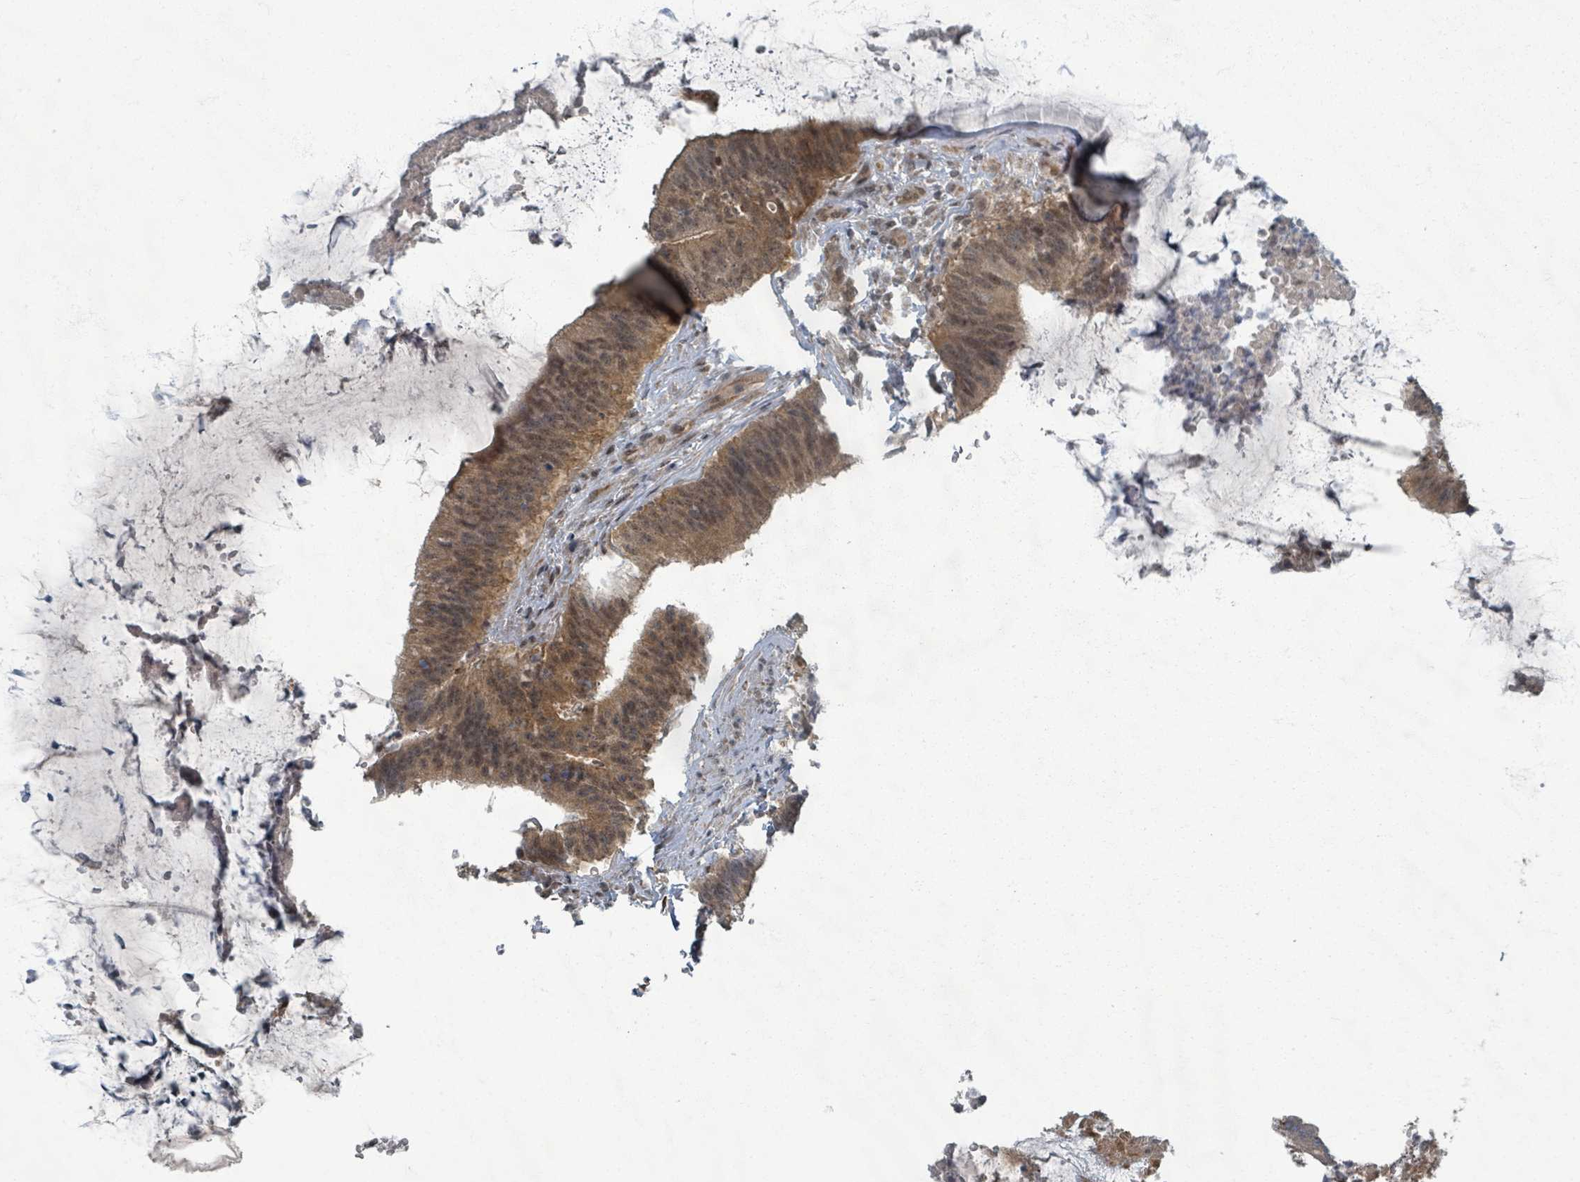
{"staining": {"intensity": "moderate", "quantity": ">75%", "location": "cytoplasmic/membranous,nuclear"}, "tissue": "colorectal cancer", "cell_type": "Tumor cells", "image_type": "cancer", "snomed": [{"axis": "morphology", "description": "Adenocarcinoma, NOS"}, {"axis": "topography", "description": "Colon"}], "caption": "Colorectal cancer stained for a protein (brown) displays moderate cytoplasmic/membranous and nuclear positive staining in about >75% of tumor cells.", "gene": "INTS15", "patient": {"sex": "female", "age": 43}}